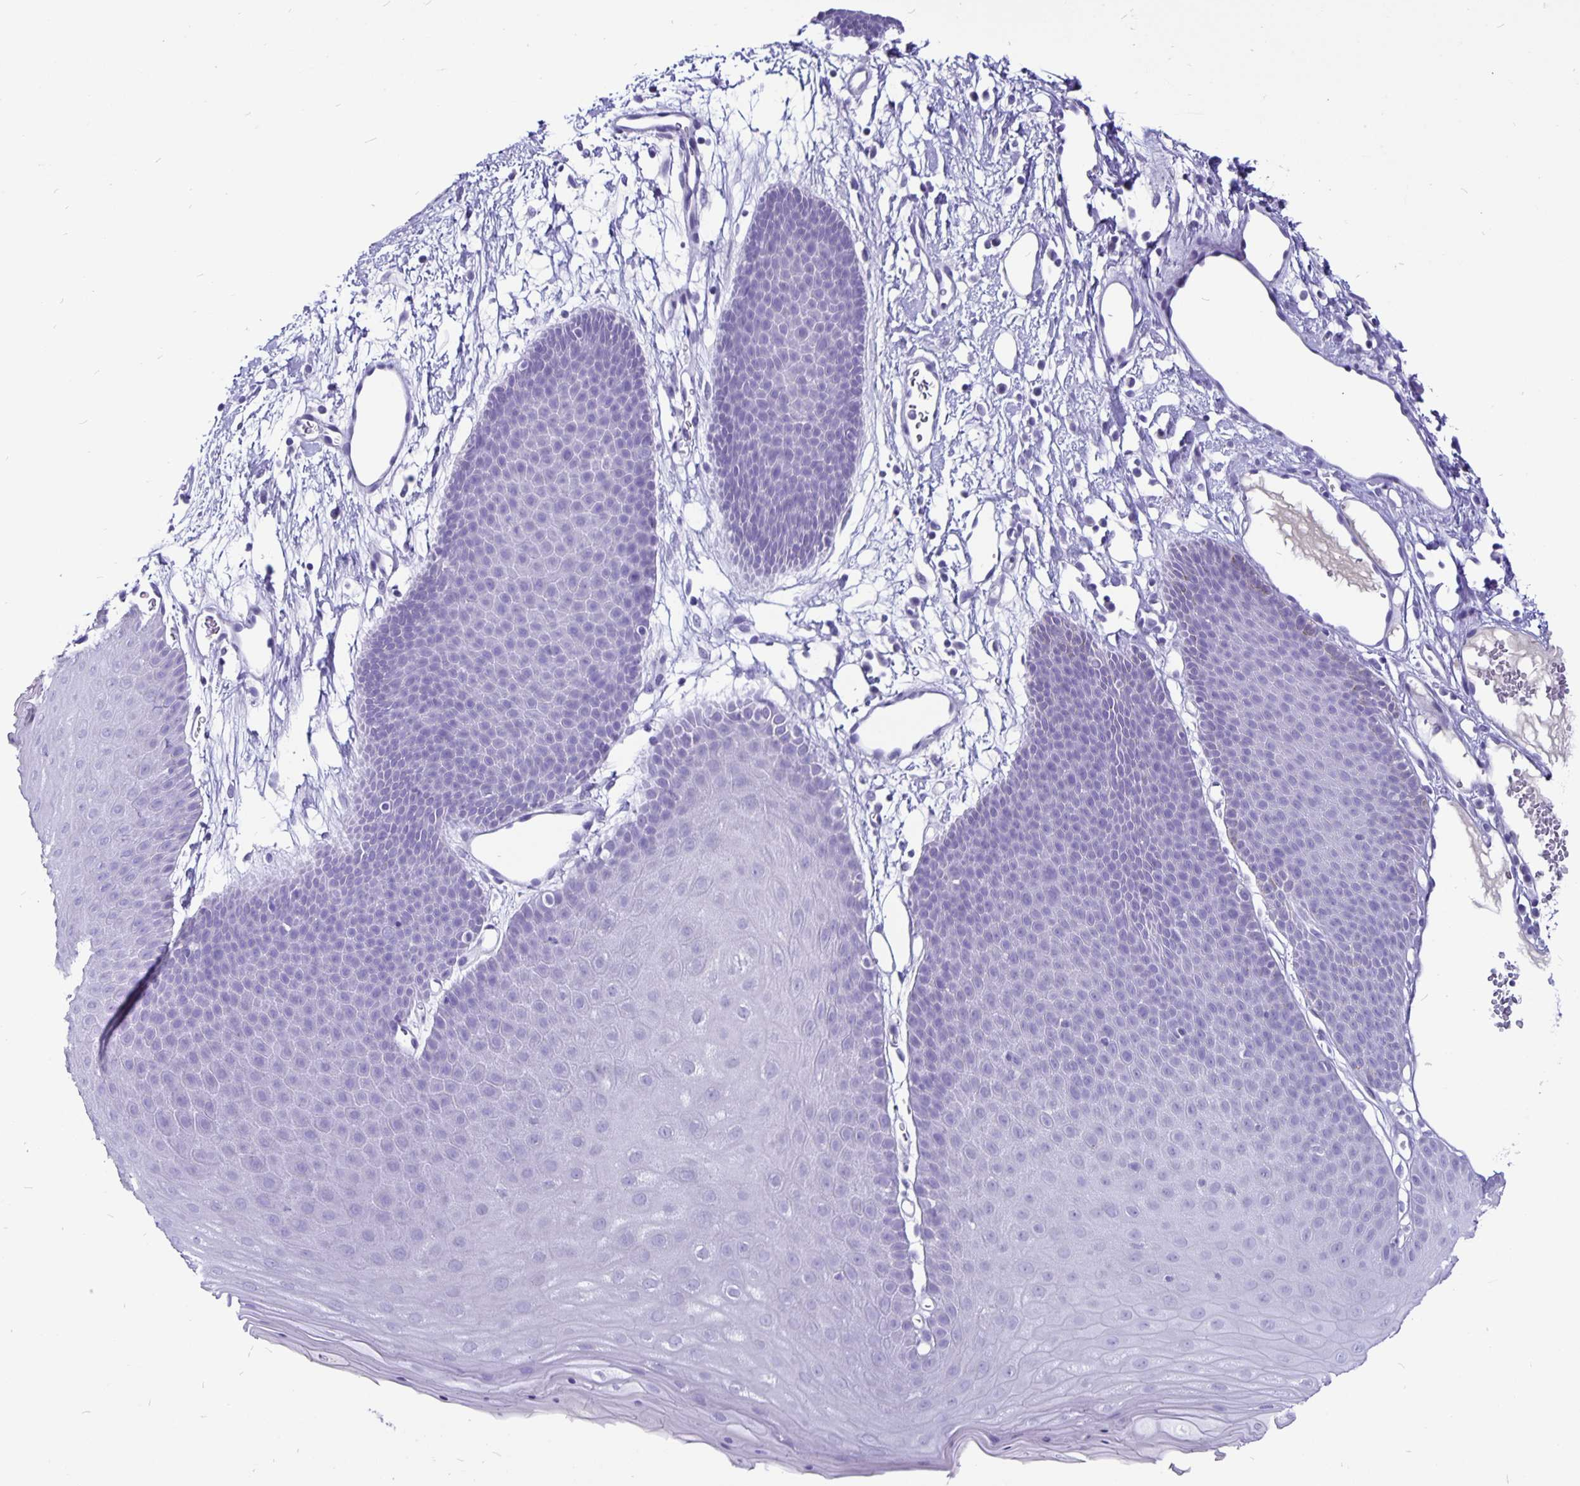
{"staining": {"intensity": "negative", "quantity": "none", "location": "none"}, "tissue": "skin", "cell_type": "Epidermal cells", "image_type": "normal", "snomed": [{"axis": "morphology", "description": "Normal tissue, NOS"}, {"axis": "topography", "description": "Anal"}], "caption": "Immunohistochemistry micrograph of benign skin stained for a protein (brown), which exhibits no expression in epidermal cells.", "gene": "ODF3B", "patient": {"sex": "male", "age": 53}}